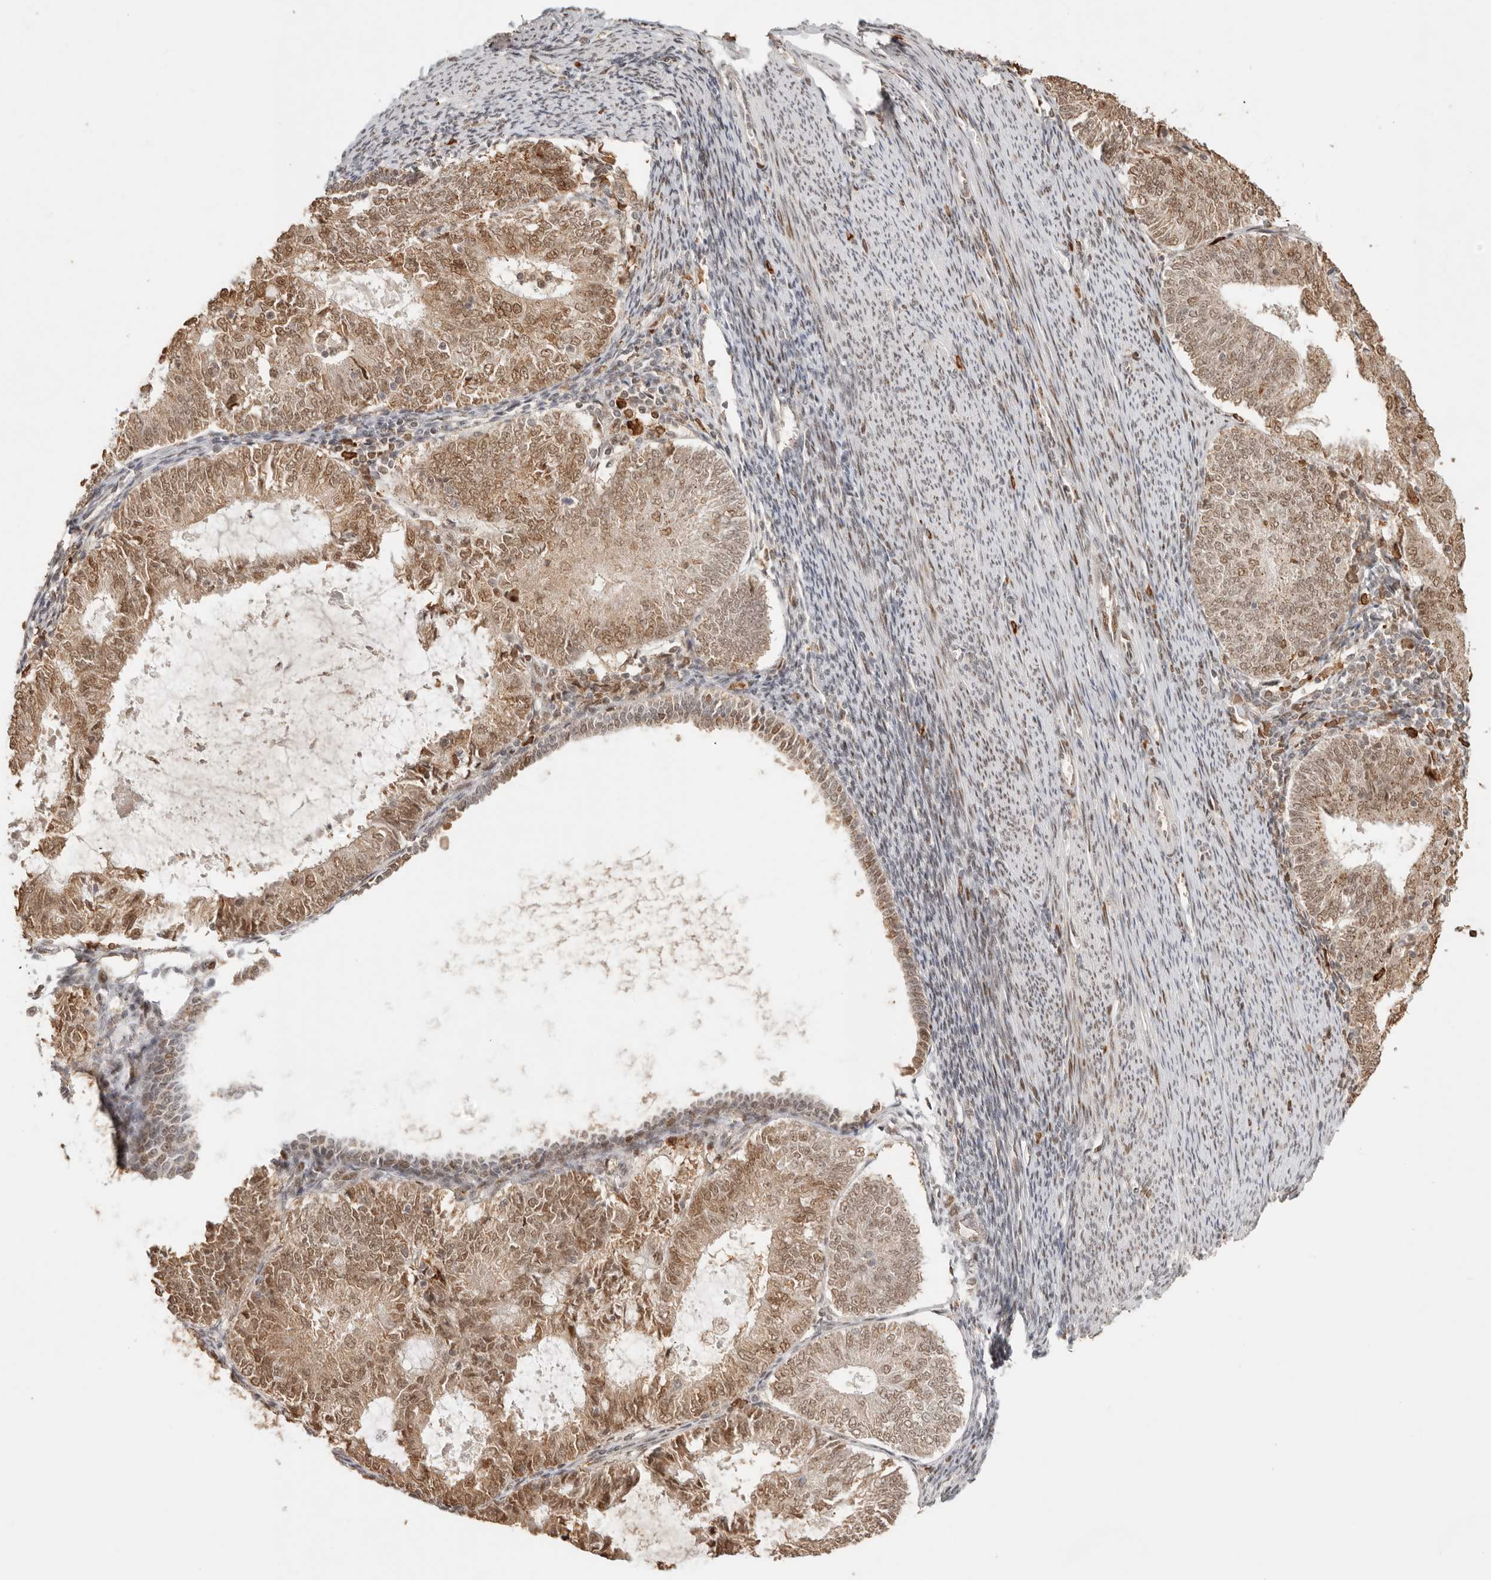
{"staining": {"intensity": "moderate", "quantity": ">75%", "location": "cytoplasmic/membranous,nuclear"}, "tissue": "endometrial cancer", "cell_type": "Tumor cells", "image_type": "cancer", "snomed": [{"axis": "morphology", "description": "Adenocarcinoma, NOS"}, {"axis": "topography", "description": "Endometrium"}], "caption": "Adenocarcinoma (endometrial) stained with DAB immunohistochemistry shows medium levels of moderate cytoplasmic/membranous and nuclear staining in approximately >75% of tumor cells.", "gene": "NPAS2", "patient": {"sex": "female", "age": 57}}